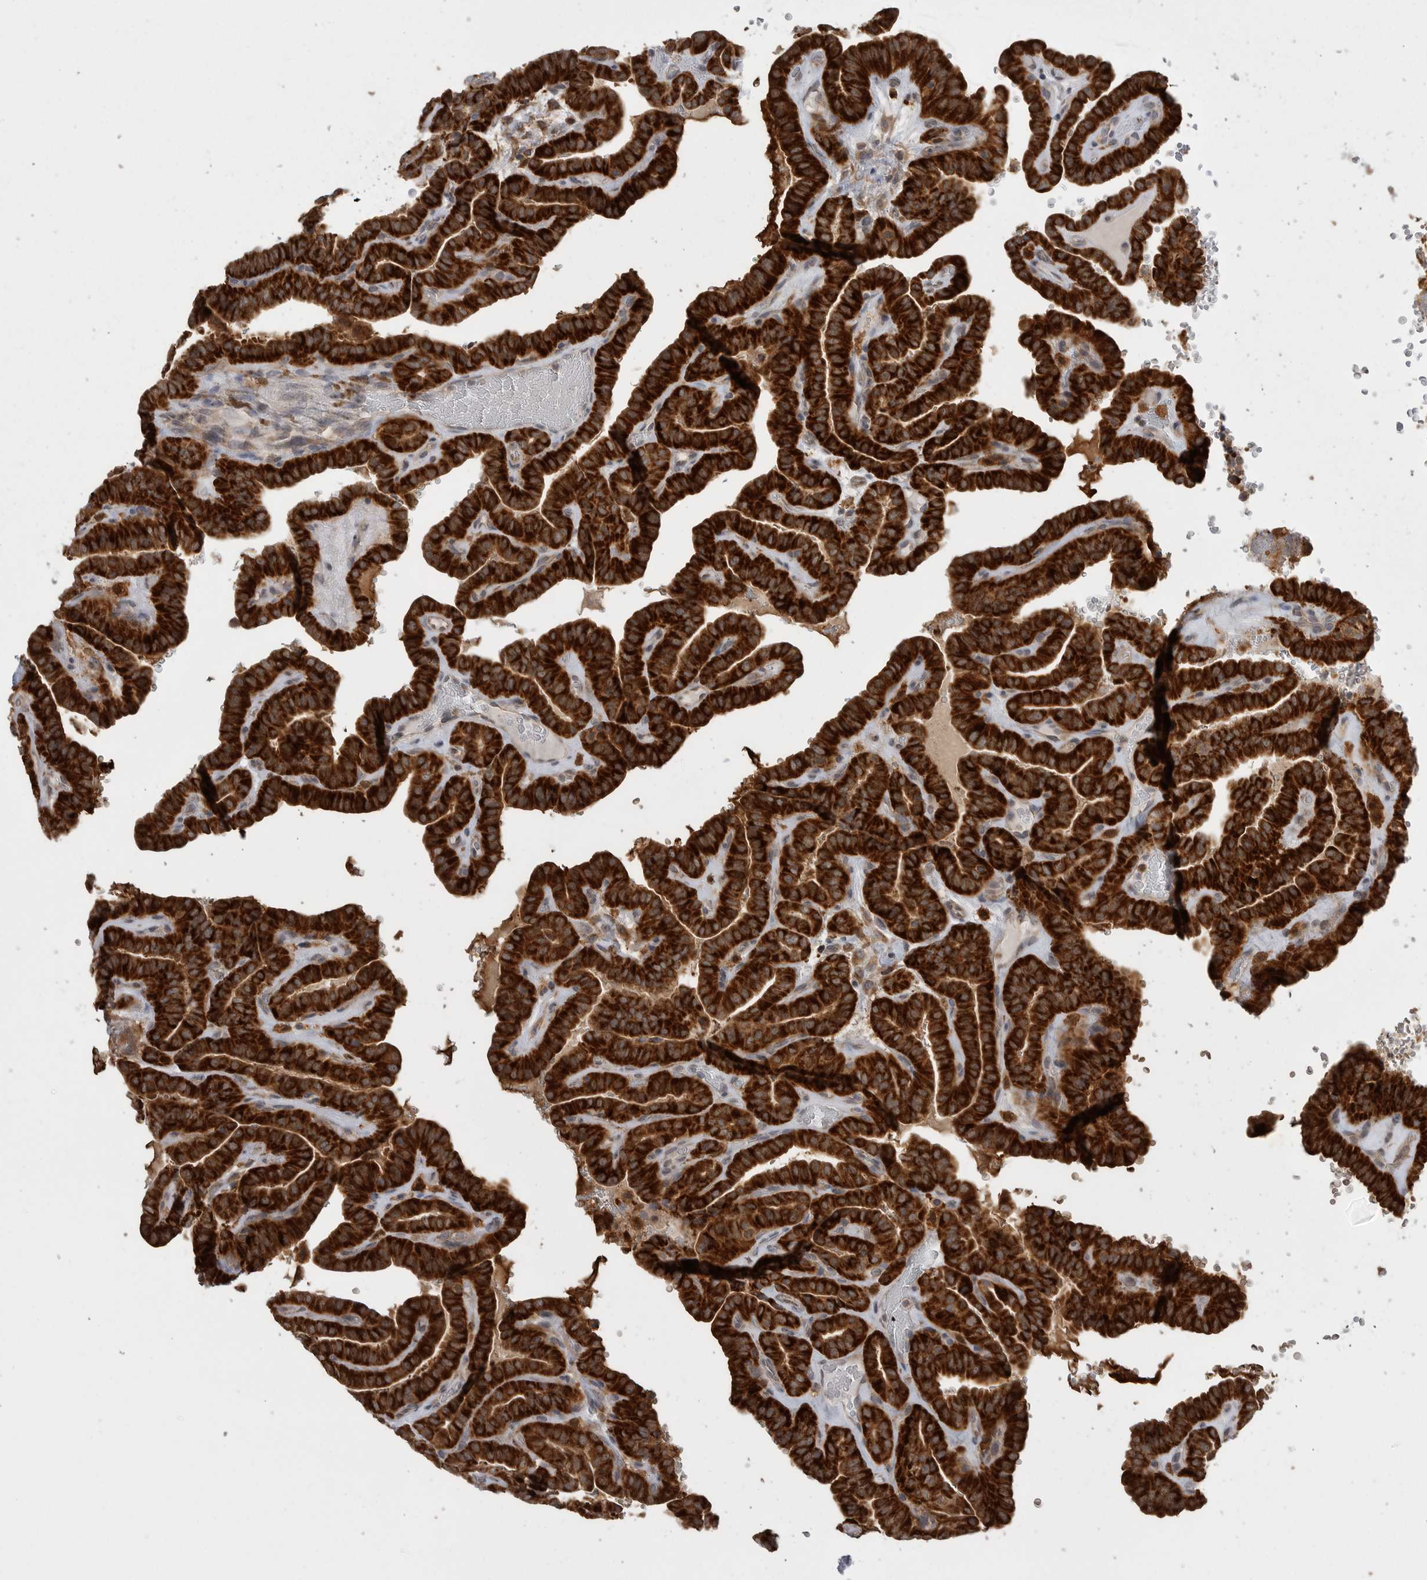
{"staining": {"intensity": "strong", "quantity": ">75%", "location": "cytoplasmic/membranous"}, "tissue": "thyroid cancer", "cell_type": "Tumor cells", "image_type": "cancer", "snomed": [{"axis": "morphology", "description": "Papillary adenocarcinoma, NOS"}, {"axis": "topography", "description": "Thyroid gland"}], "caption": "This is an image of IHC staining of thyroid papillary adenocarcinoma, which shows strong expression in the cytoplasmic/membranous of tumor cells.", "gene": "KYAT3", "patient": {"sex": "male", "age": 77}}